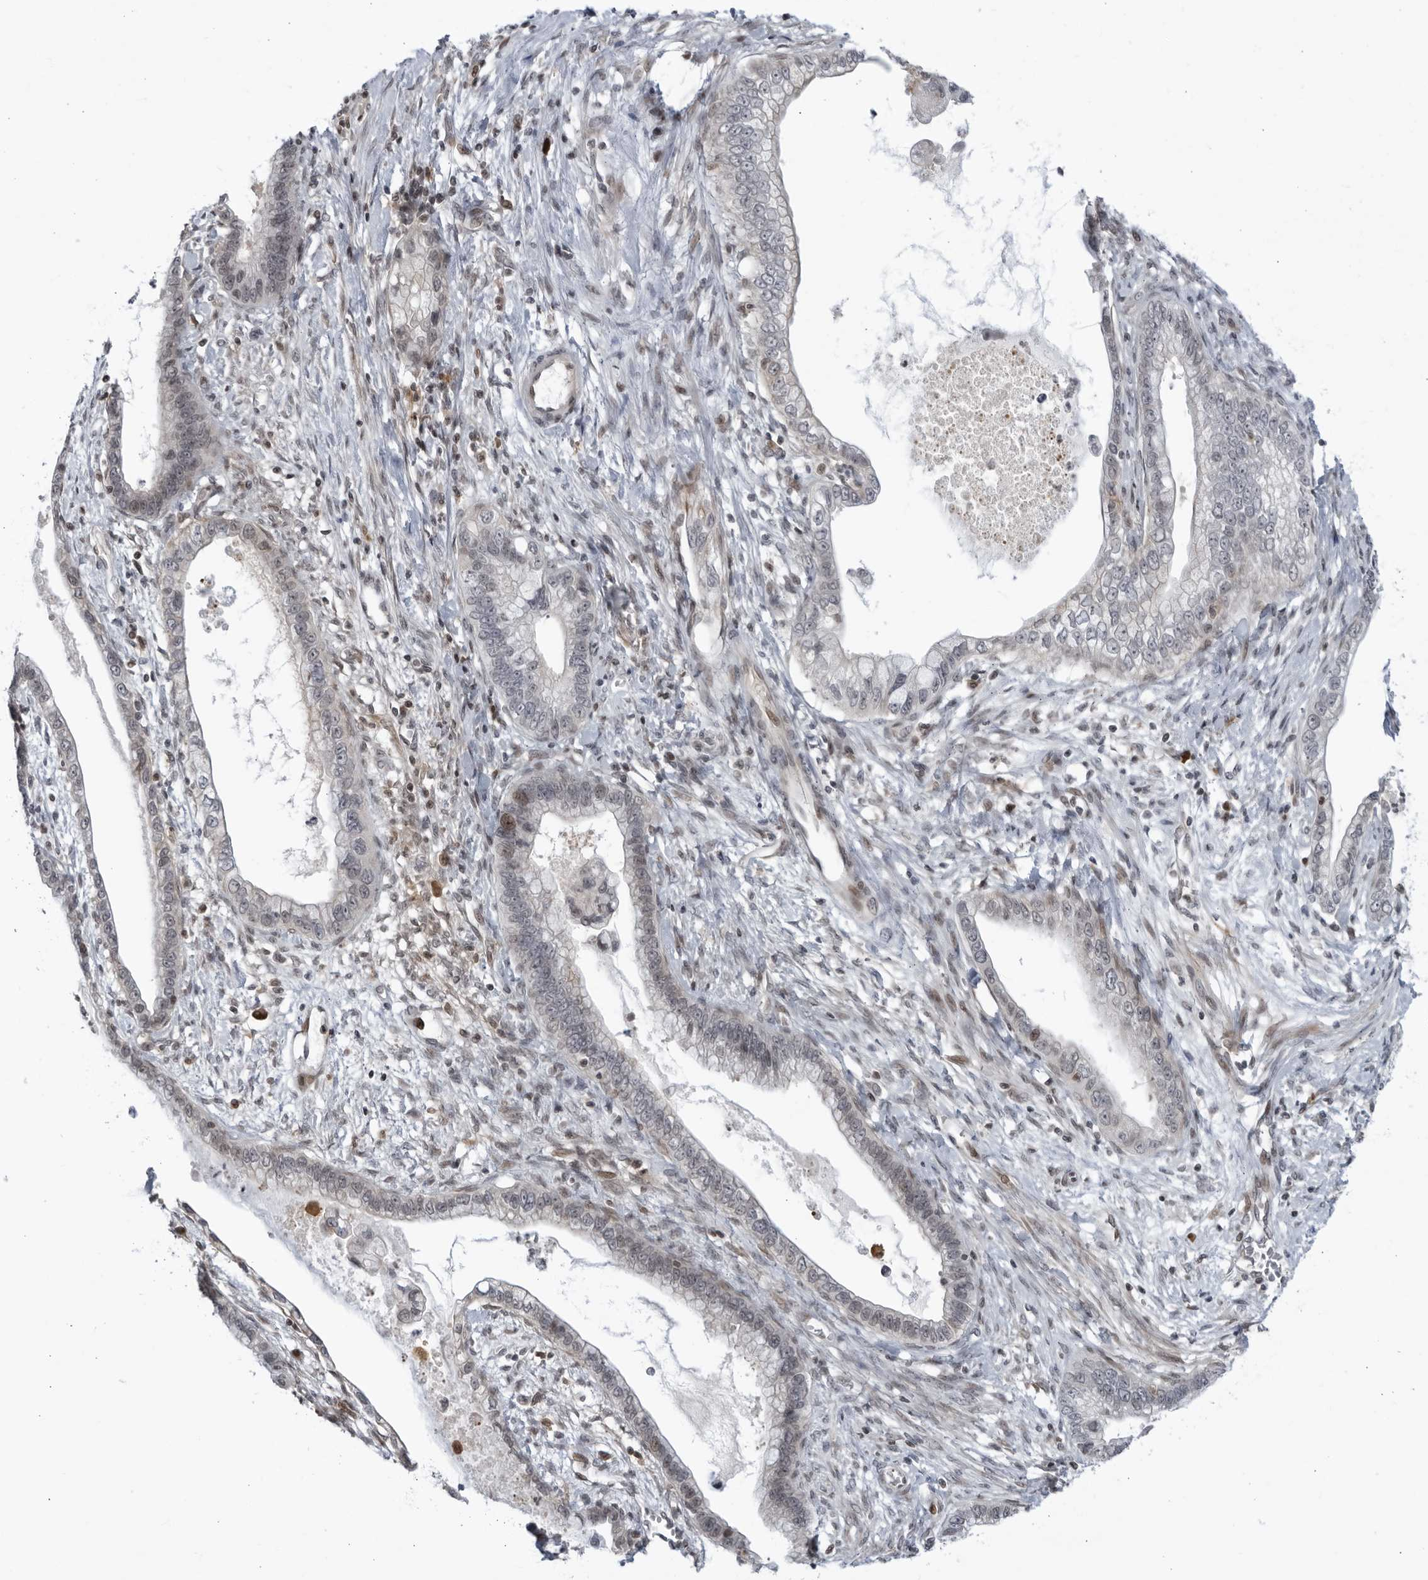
{"staining": {"intensity": "weak", "quantity": "<25%", "location": "nuclear"}, "tissue": "cervical cancer", "cell_type": "Tumor cells", "image_type": "cancer", "snomed": [{"axis": "morphology", "description": "Adenocarcinoma, NOS"}, {"axis": "topography", "description": "Cervix"}], "caption": "This is an immunohistochemistry histopathology image of cervical cancer. There is no expression in tumor cells.", "gene": "DTL", "patient": {"sex": "female", "age": 44}}